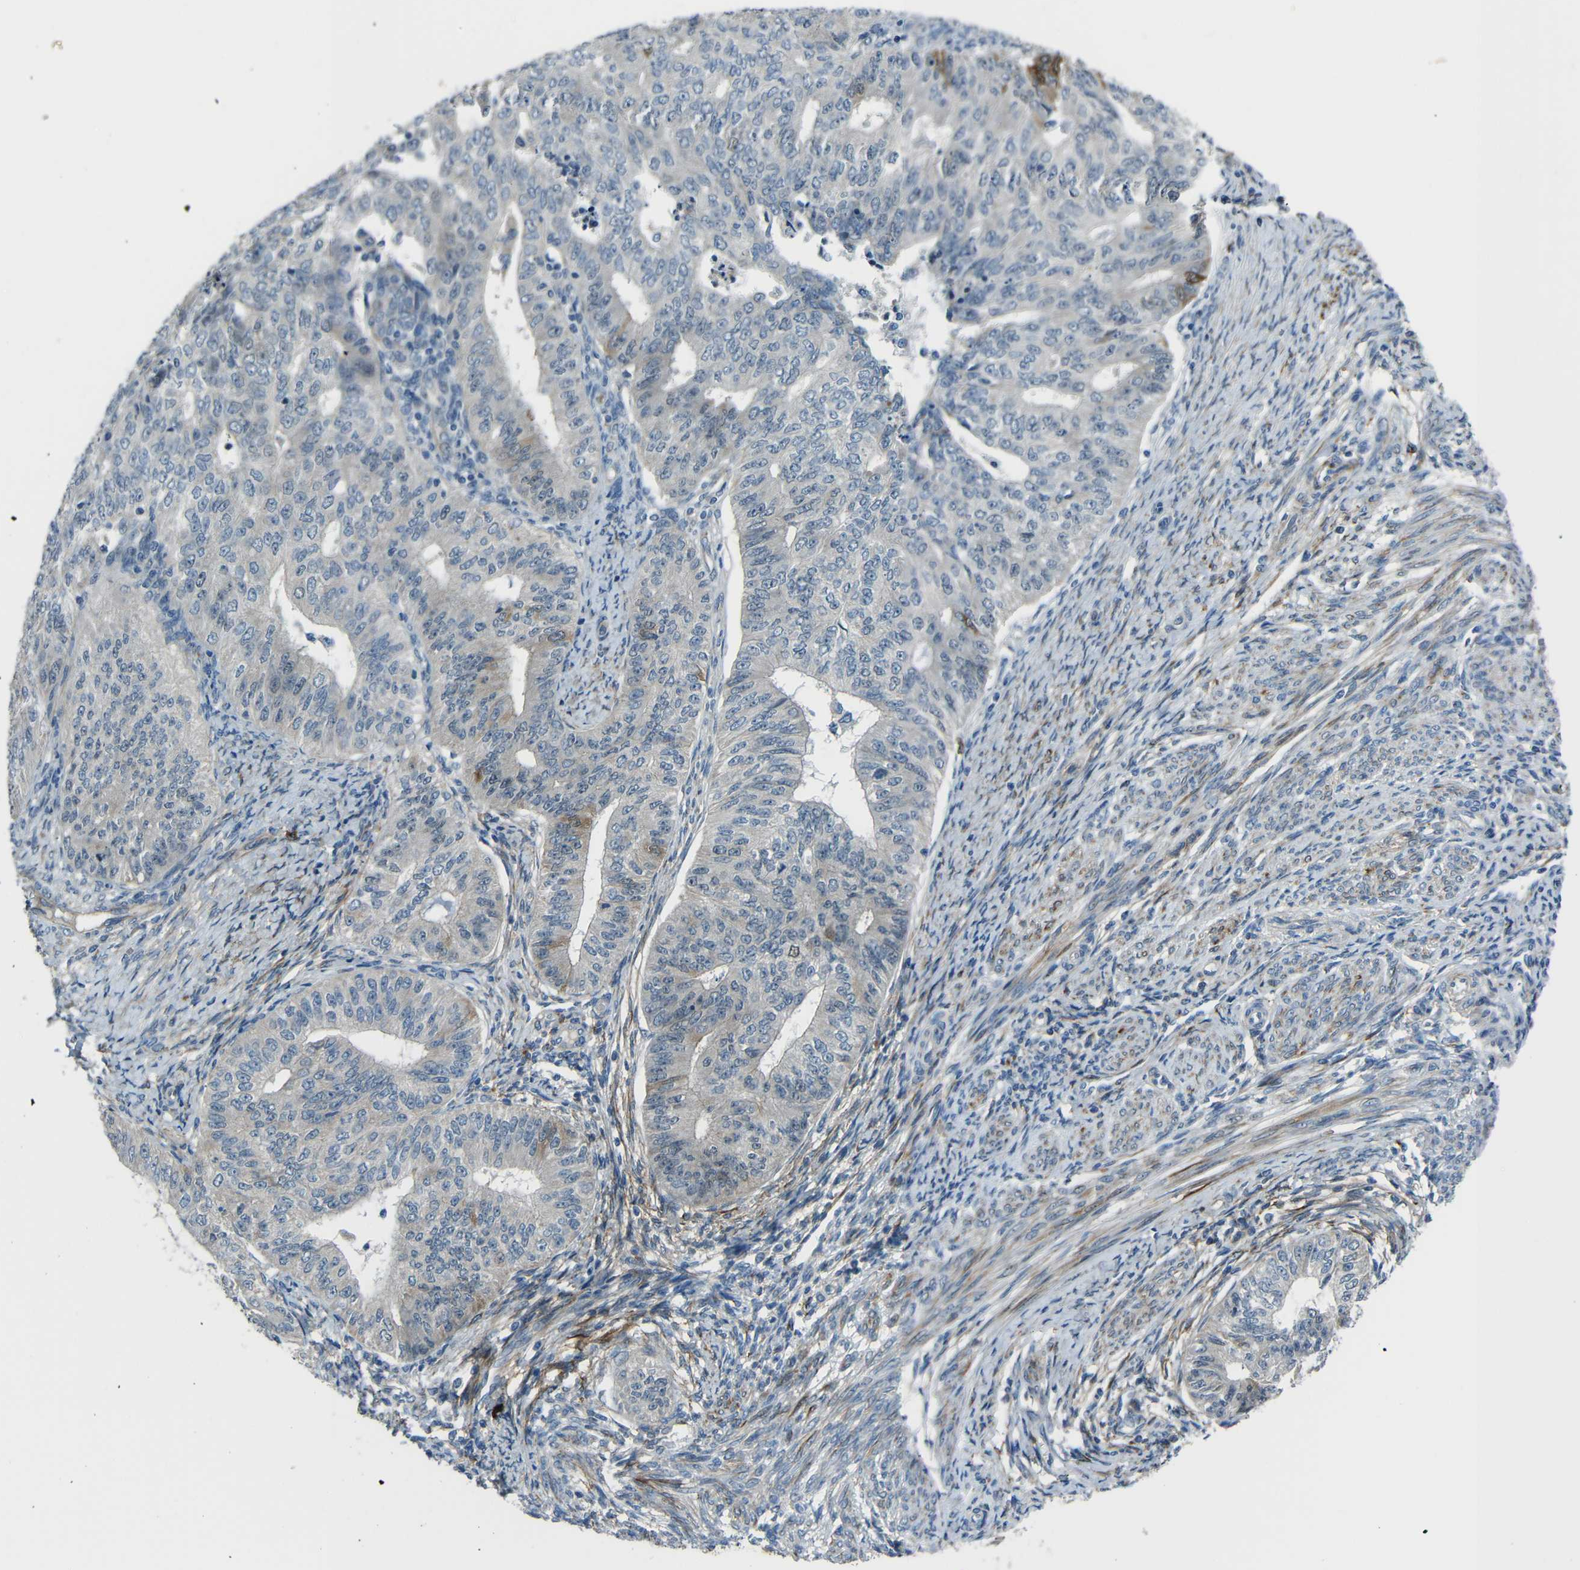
{"staining": {"intensity": "weak", "quantity": "<25%", "location": "cytoplasmic/membranous"}, "tissue": "endometrial cancer", "cell_type": "Tumor cells", "image_type": "cancer", "snomed": [{"axis": "morphology", "description": "Adenocarcinoma, NOS"}, {"axis": "topography", "description": "Endometrium"}], "caption": "IHC histopathology image of neoplastic tissue: human adenocarcinoma (endometrial) stained with DAB (3,3'-diaminobenzidine) displays no significant protein expression in tumor cells. Nuclei are stained in blue.", "gene": "DCLK1", "patient": {"sex": "female", "age": 32}}